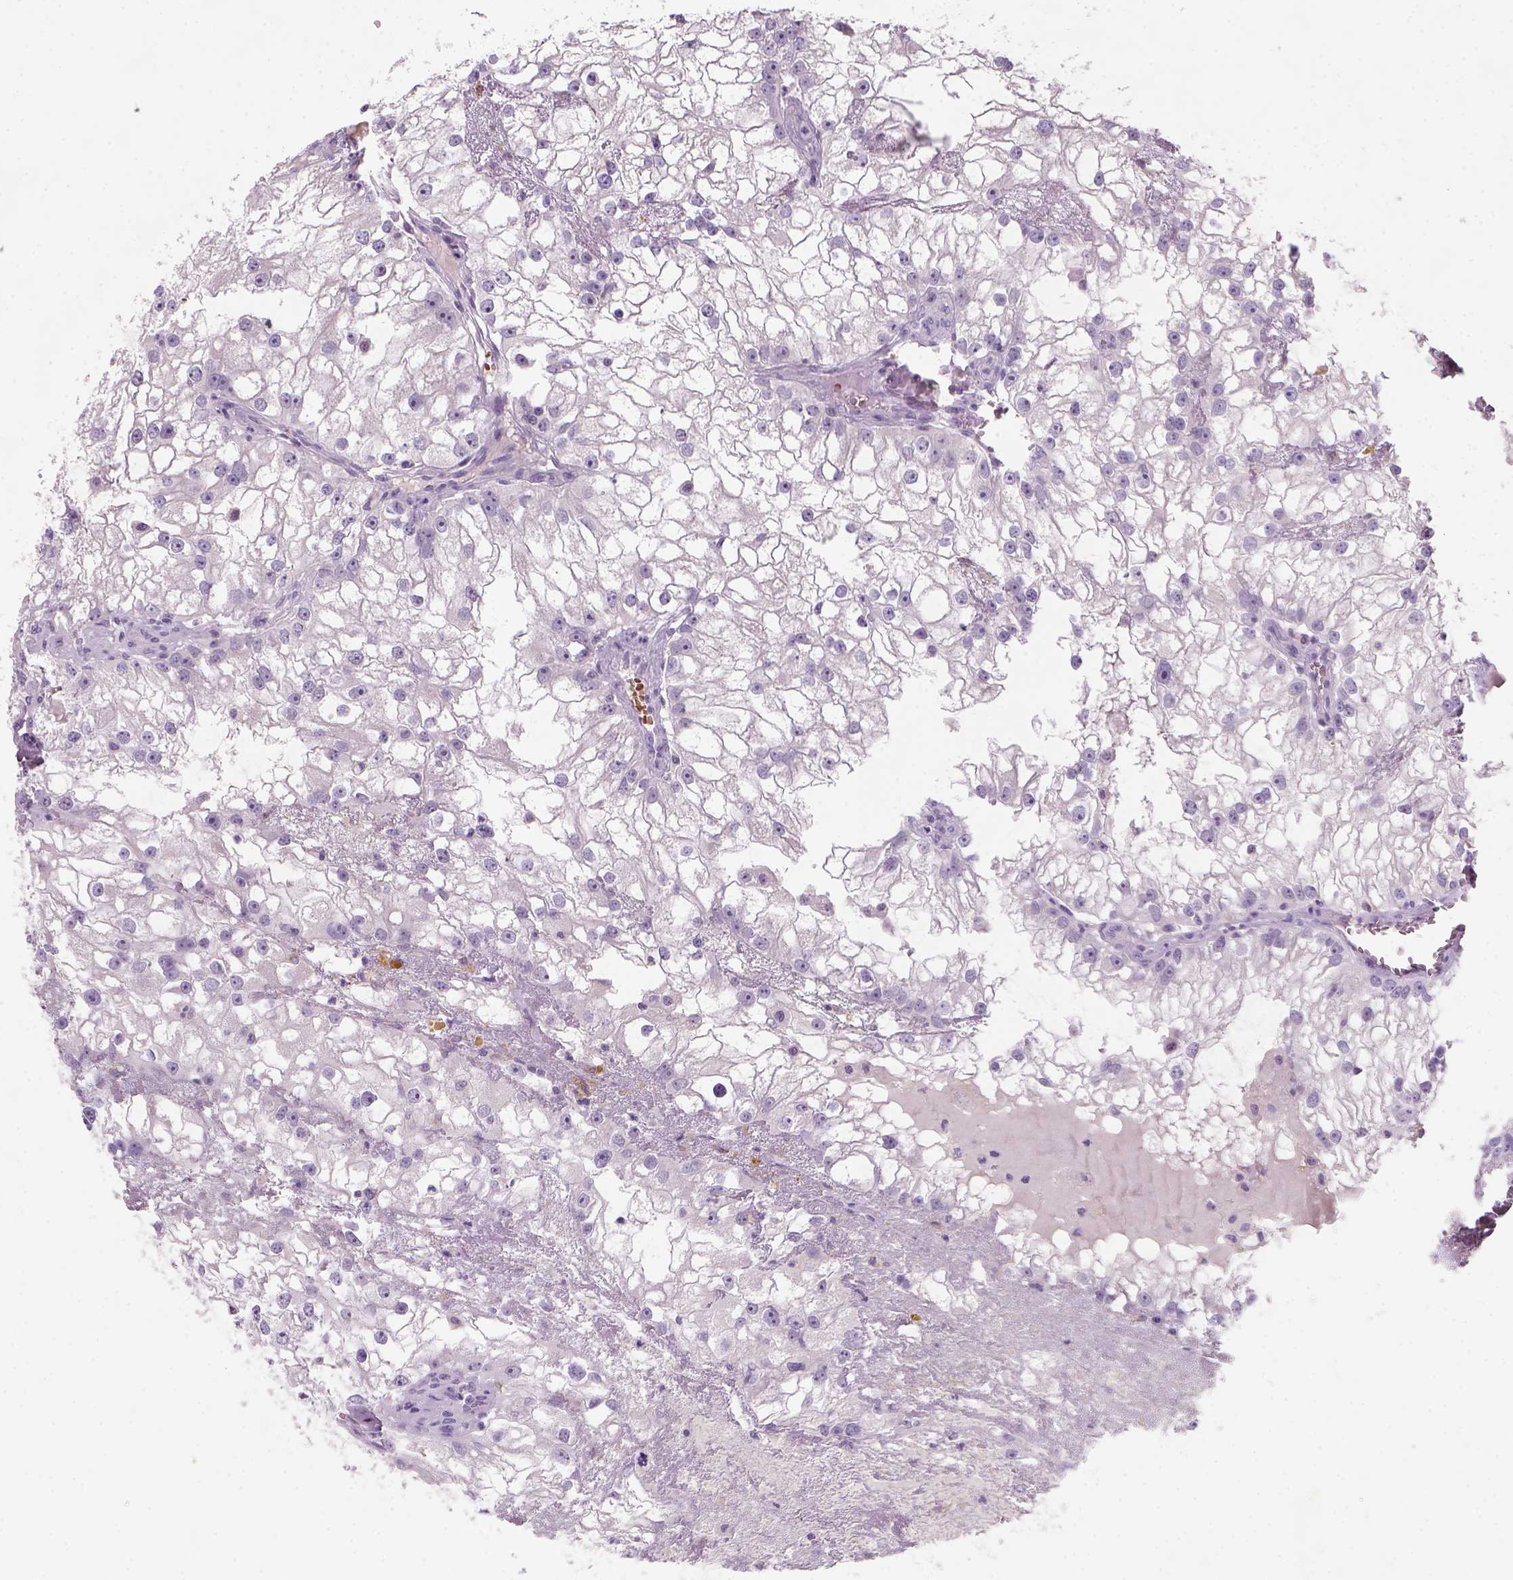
{"staining": {"intensity": "negative", "quantity": "none", "location": "none"}, "tissue": "renal cancer", "cell_type": "Tumor cells", "image_type": "cancer", "snomed": [{"axis": "morphology", "description": "Adenocarcinoma, NOS"}, {"axis": "topography", "description": "Kidney"}], "caption": "Tumor cells show no significant staining in adenocarcinoma (renal). (DAB (3,3'-diaminobenzidine) immunohistochemistry, high magnification).", "gene": "ZMAT4", "patient": {"sex": "male", "age": 59}}